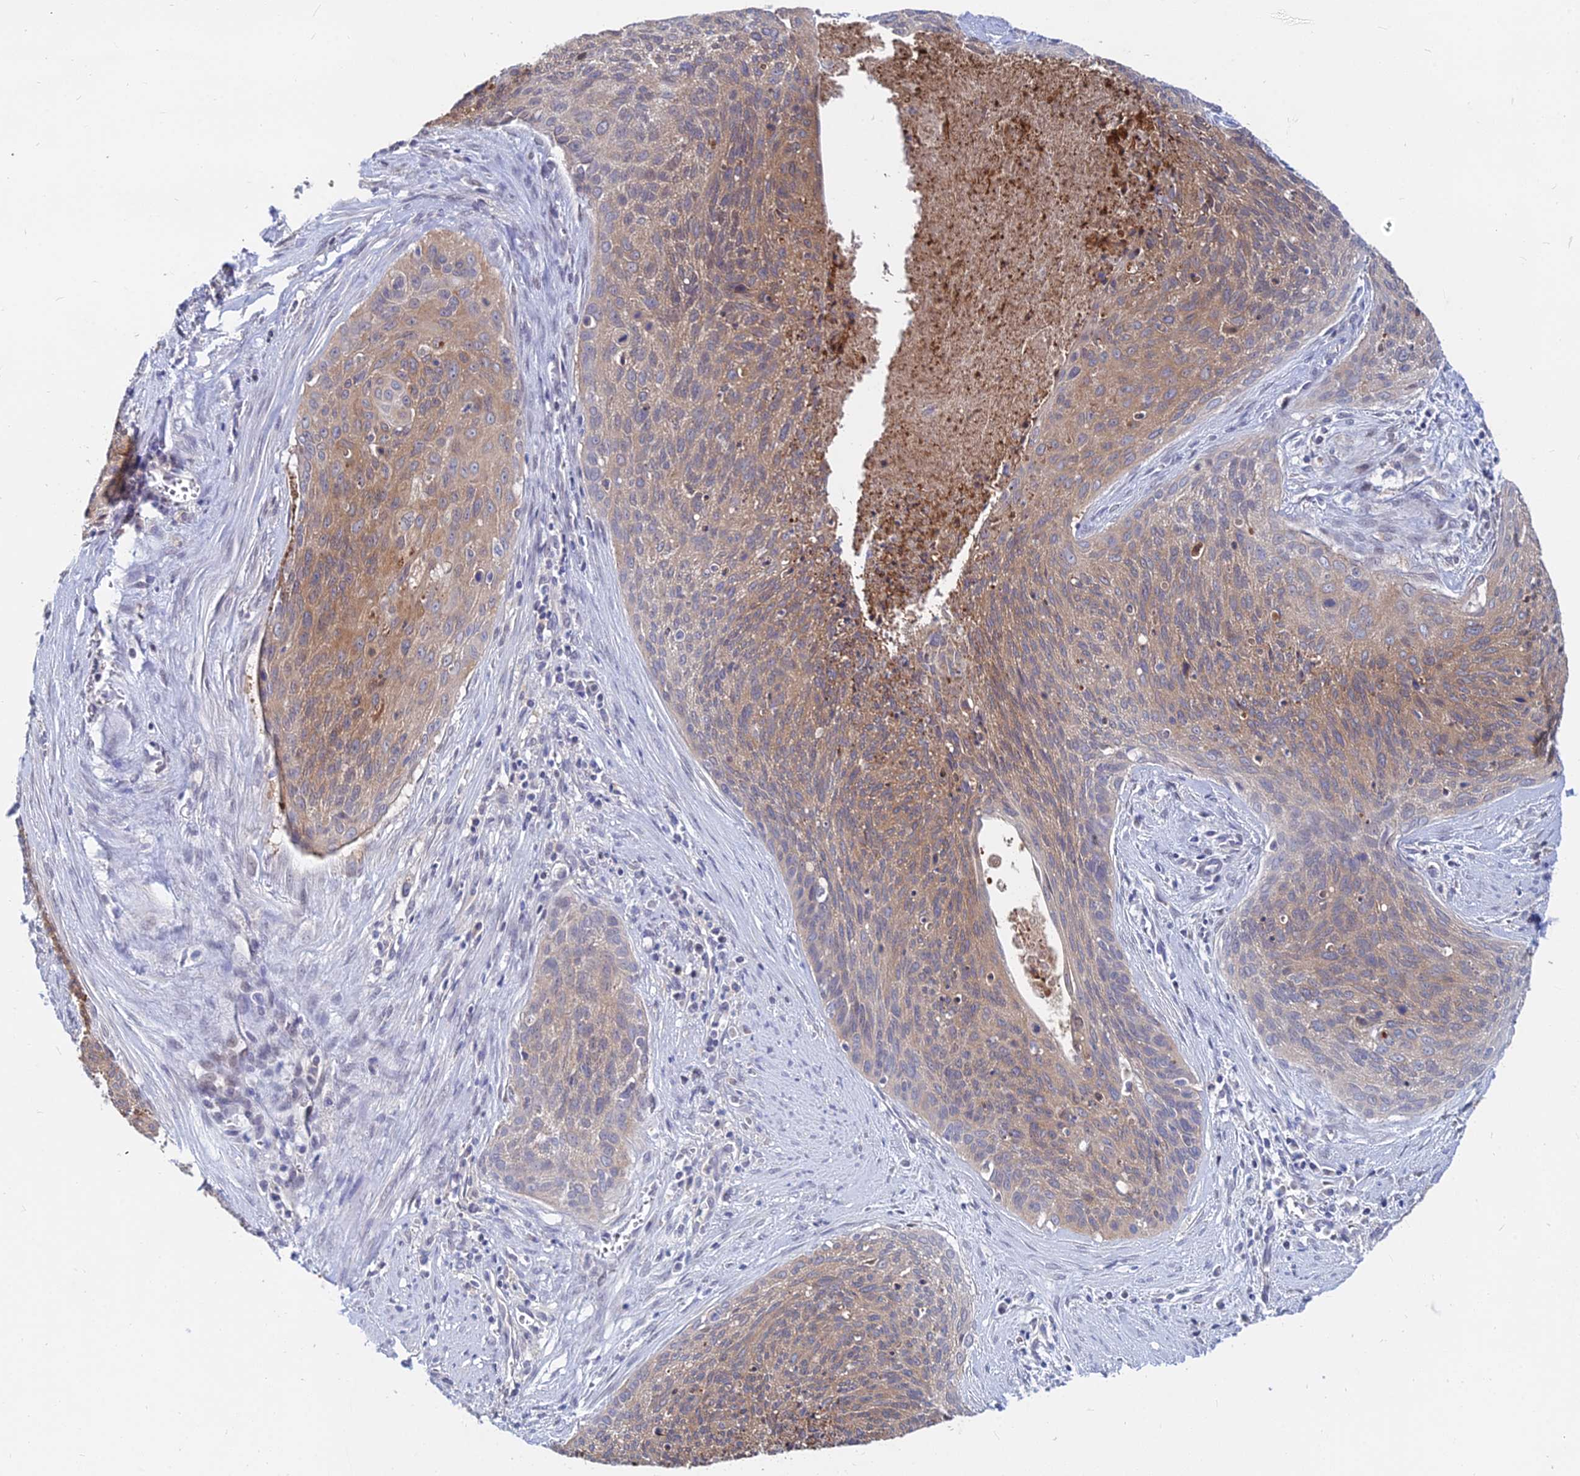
{"staining": {"intensity": "moderate", "quantity": ">75%", "location": "cytoplasmic/membranous"}, "tissue": "cervical cancer", "cell_type": "Tumor cells", "image_type": "cancer", "snomed": [{"axis": "morphology", "description": "Squamous cell carcinoma, NOS"}, {"axis": "topography", "description": "Cervix"}], "caption": "Immunohistochemical staining of human cervical cancer displays medium levels of moderate cytoplasmic/membranous protein positivity in about >75% of tumor cells. The staining was performed using DAB (3,3'-diaminobenzidine) to visualize the protein expression in brown, while the nuclei were stained in blue with hematoxylin (Magnification: 20x).", "gene": "B3GALT4", "patient": {"sex": "female", "age": 55}}